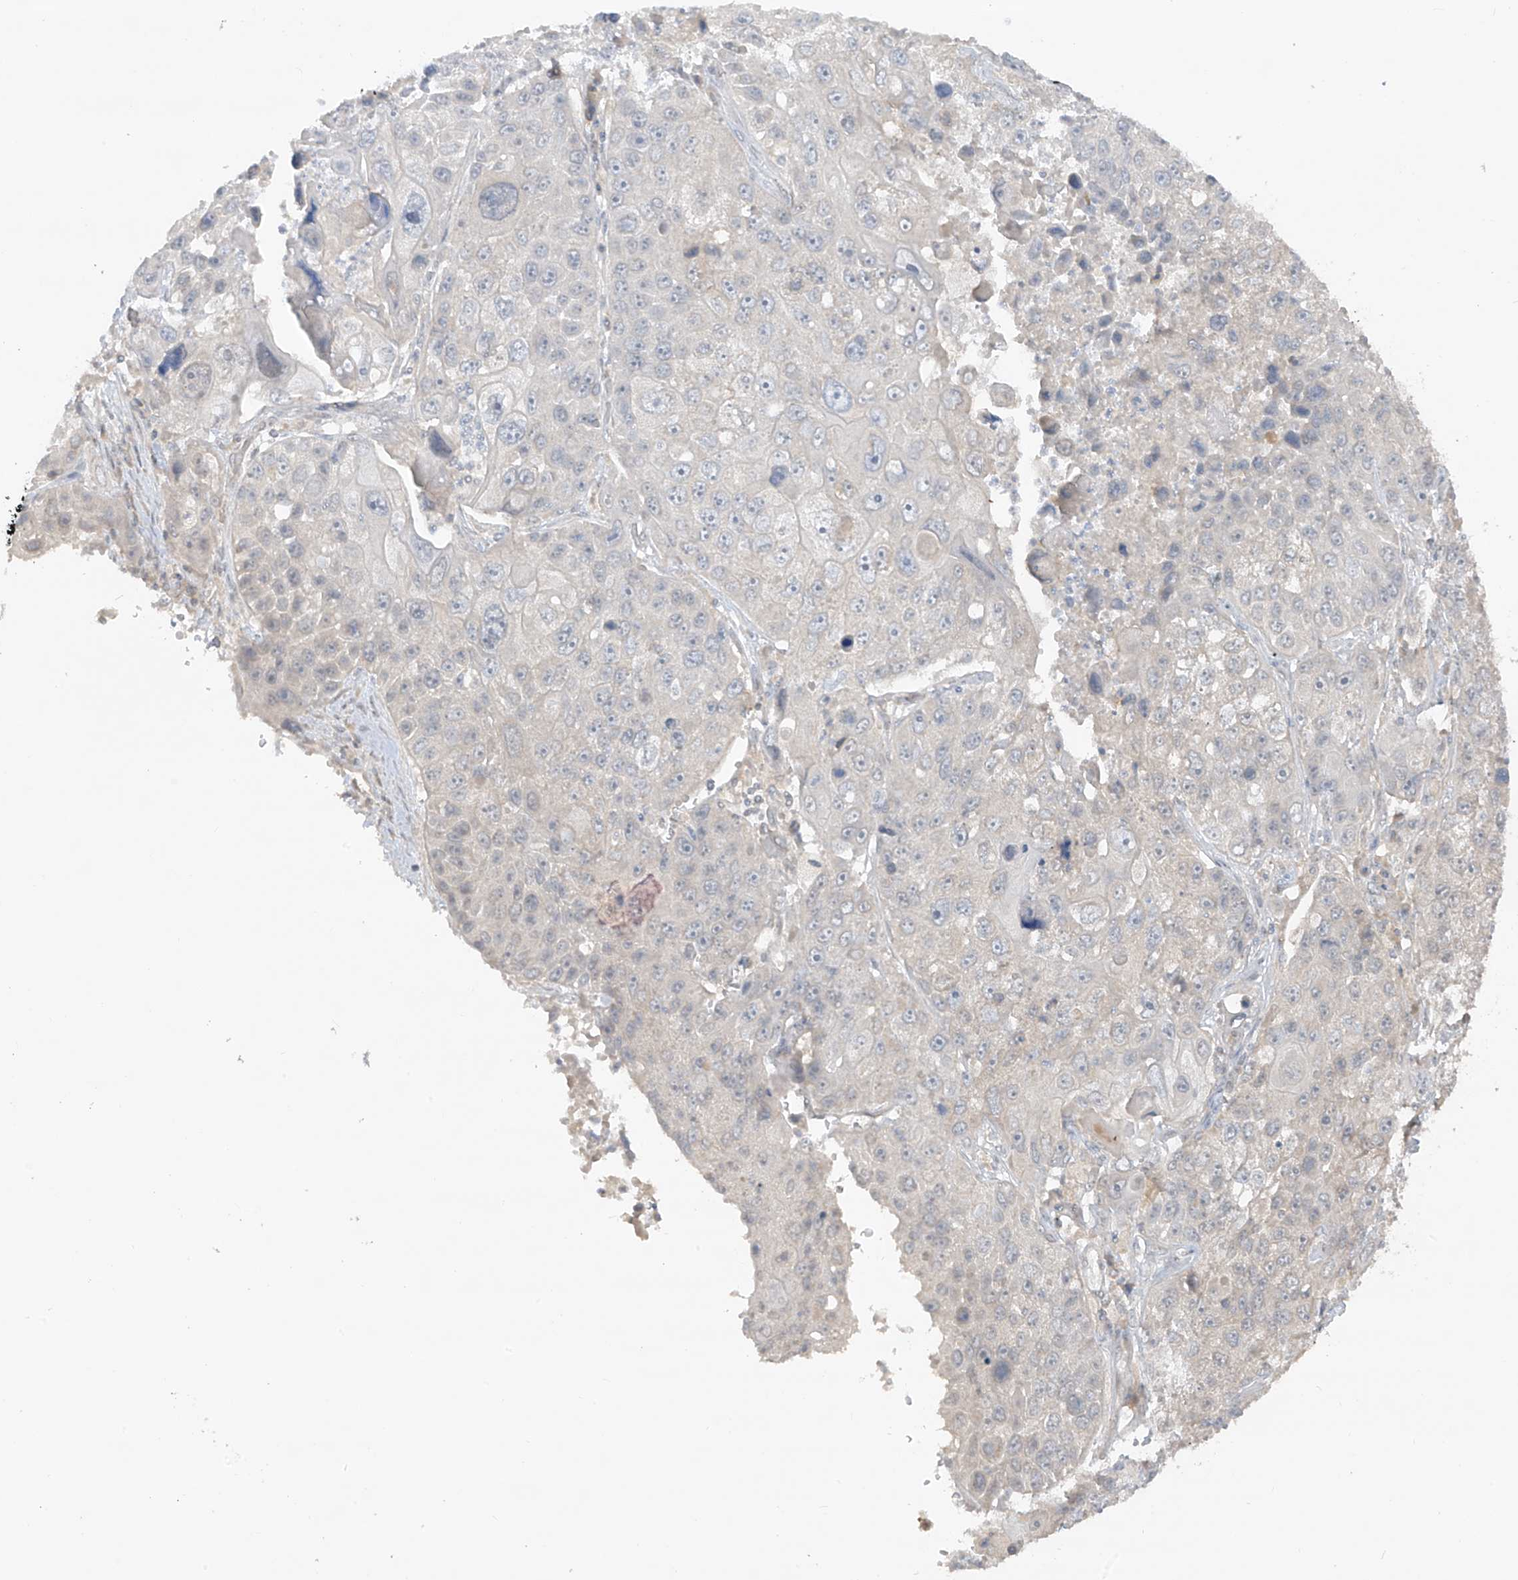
{"staining": {"intensity": "negative", "quantity": "none", "location": "none"}, "tissue": "lung cancer", "cell_type": "Tumor cells", "image_type": "cancer", "snomed": [{"axis": "morphology", "description": "Squamous cell carcinoma, NOS"}, {"axis": "topography", "description": "Lung"}], "caption": "Tumor cells are negative for protein expression in human lung cancer (squamous cell carcinoma). (DAB (3,3'-diaminobenzidine) immunohistochemistry (IHC) with hematoxylin counter stain).", "gene": "ANGEL2", "patient": {"sex": "male", "age": 61}}